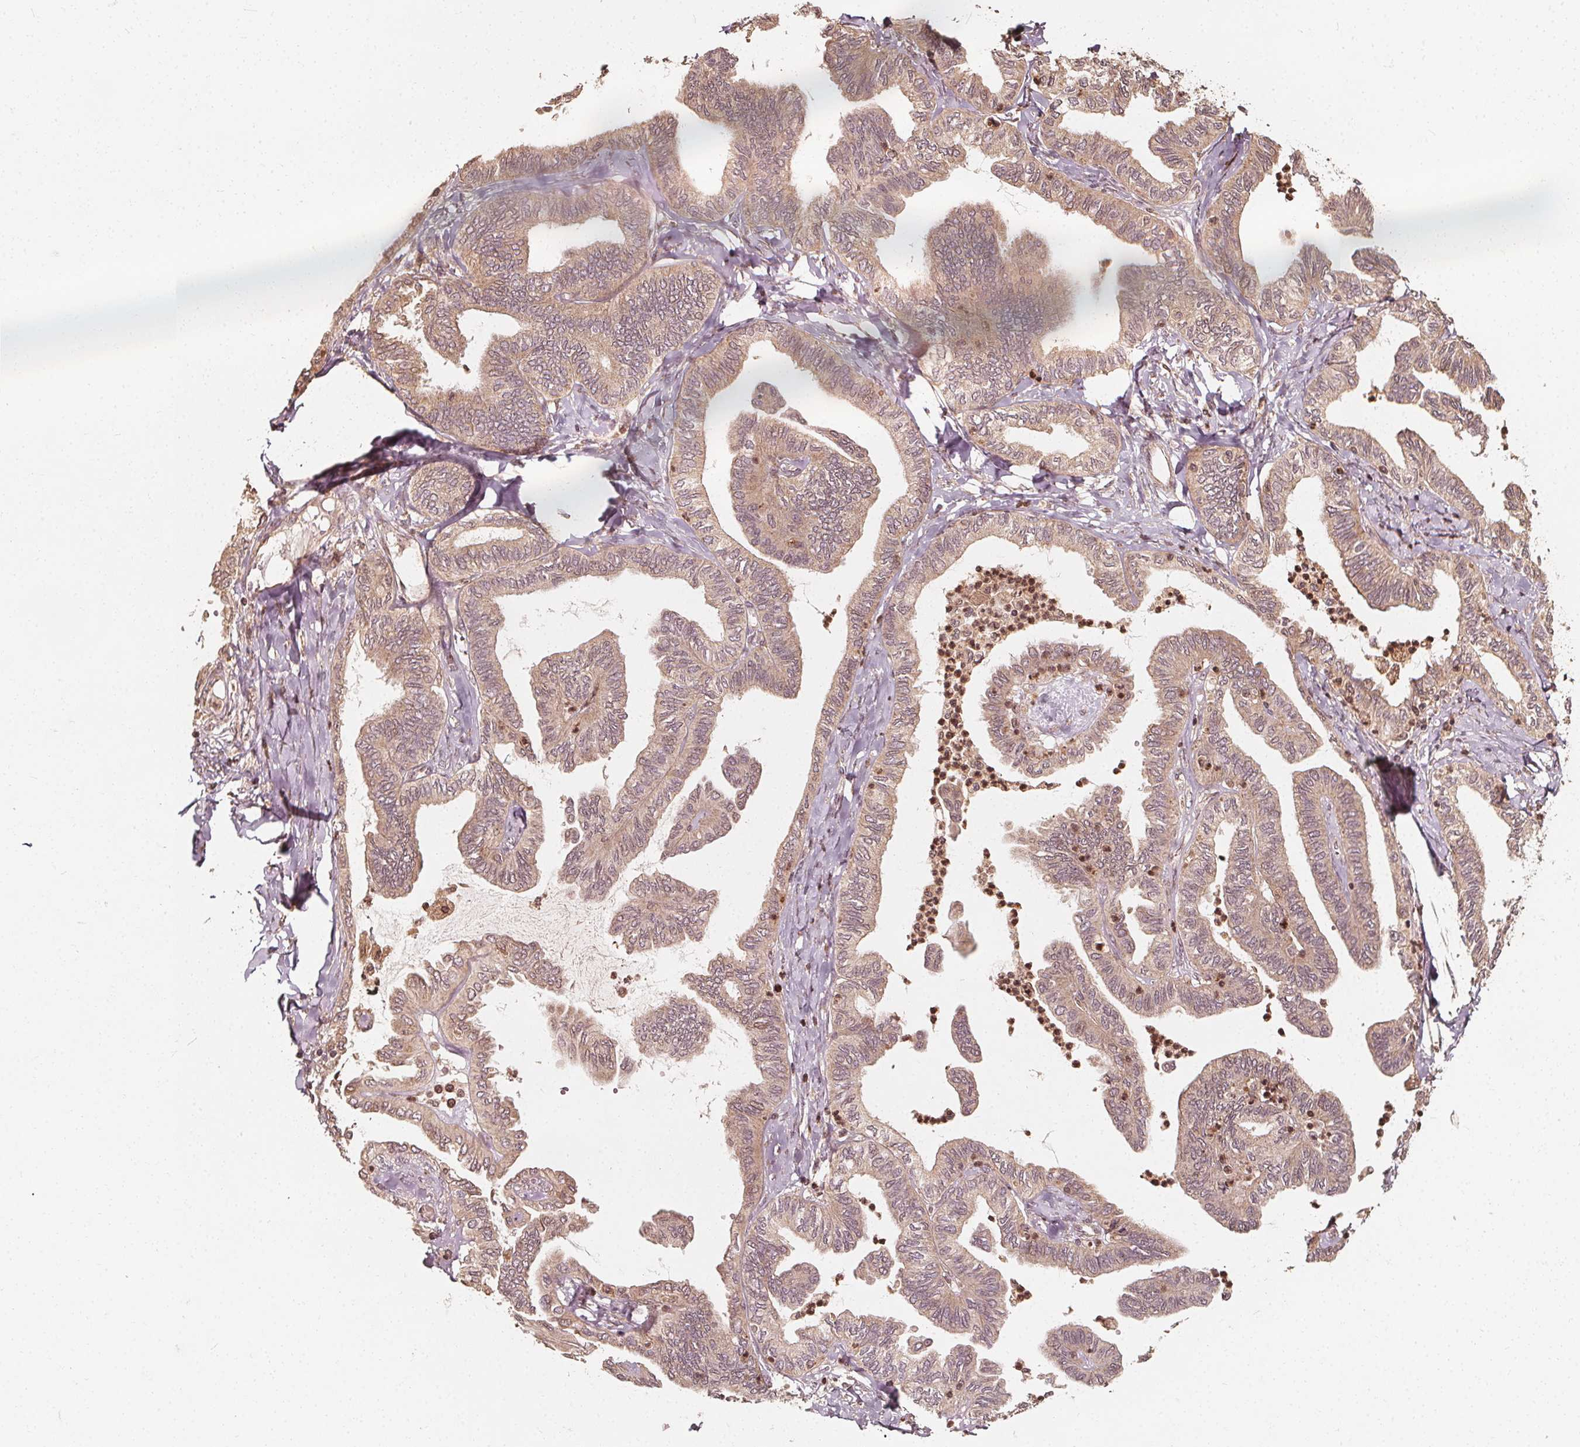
{"staining": {"intensity": "weak", "quantity": ">75%", "location": "cytoplasmic/membranous"}, "tissue": "ovarian cancer", "cell_type": "Tumor cells", "image_type": "cancer", "snomed": [{"axis": "morphology", "description": "Carcinoma, endometroid"}, {"axis": "topography", "description": "Ovary"}], "caption": "Immunohistochemical staining of ovarian cancer (endometroid carcinoma) shows low levels of weak cytoplasmic/membranous expression in about >75% of tumor cells.", "gene": "NPC1", "patient": {"sex": "female", "age": 70}}